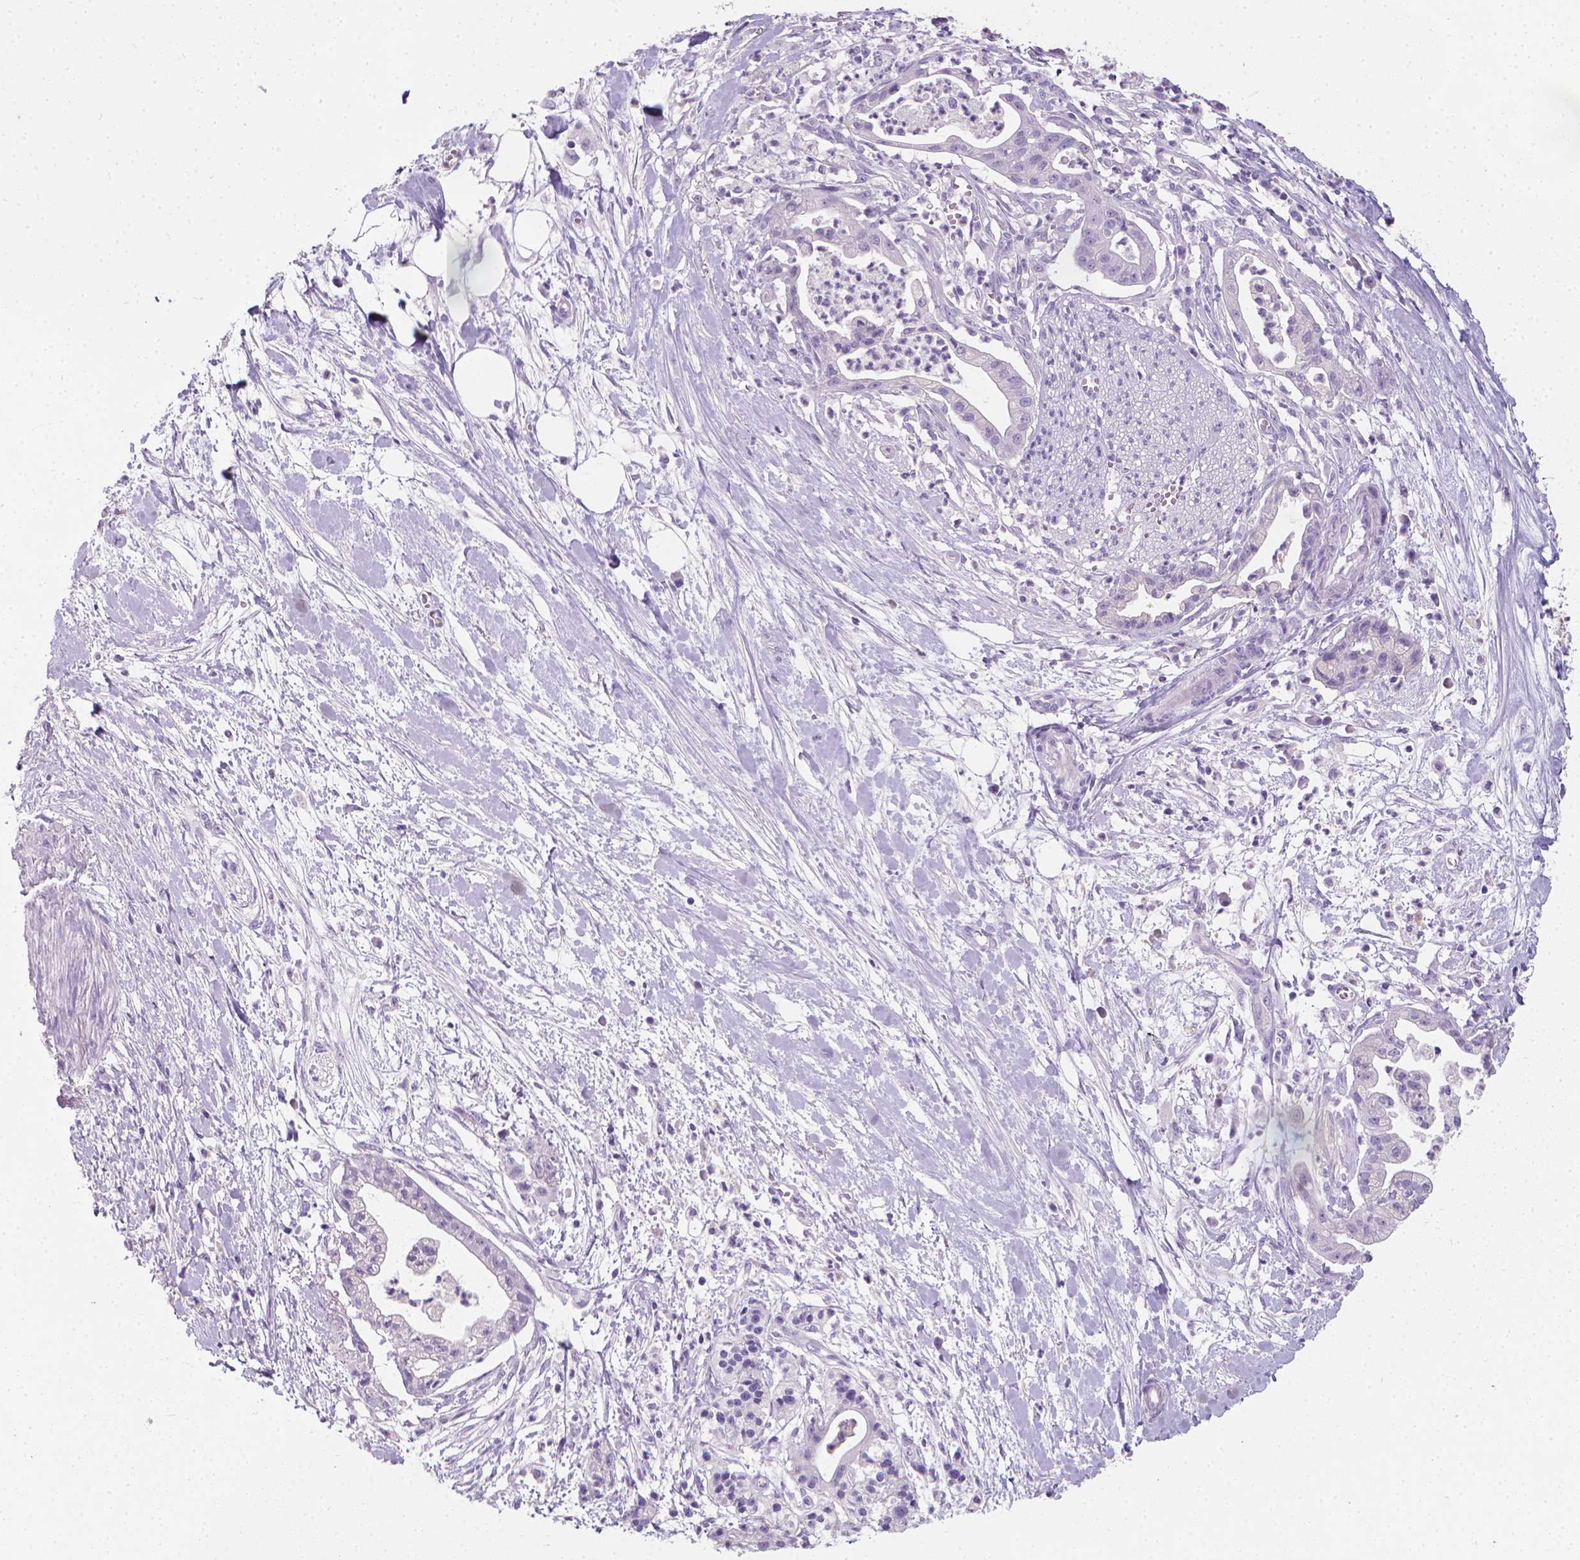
{"staining": {"intensity": "negative", "quantity": "none", "location": "none"}, "tissue": "pancreatic cancer", "cell_type": "Tumor cells", "image_type": "cancer", "snomed": [{"axis": "morphology", "description": "Normal tissue, NOS"}, {"axis": "morphology", "description": "Adenocarcinoma, NOS"}, {"axis": "topography", "description": "Lymph node"}, {"axis": "topography", "description": "Pancreas"}], "caption": "Immunohistochemistry (IHC) of human adenocarcinoma (pancreatic) exhibits no expression in tumor cells.", "gene": "XPNPEP2", "patient": {"sex": "female", "age": 58}}